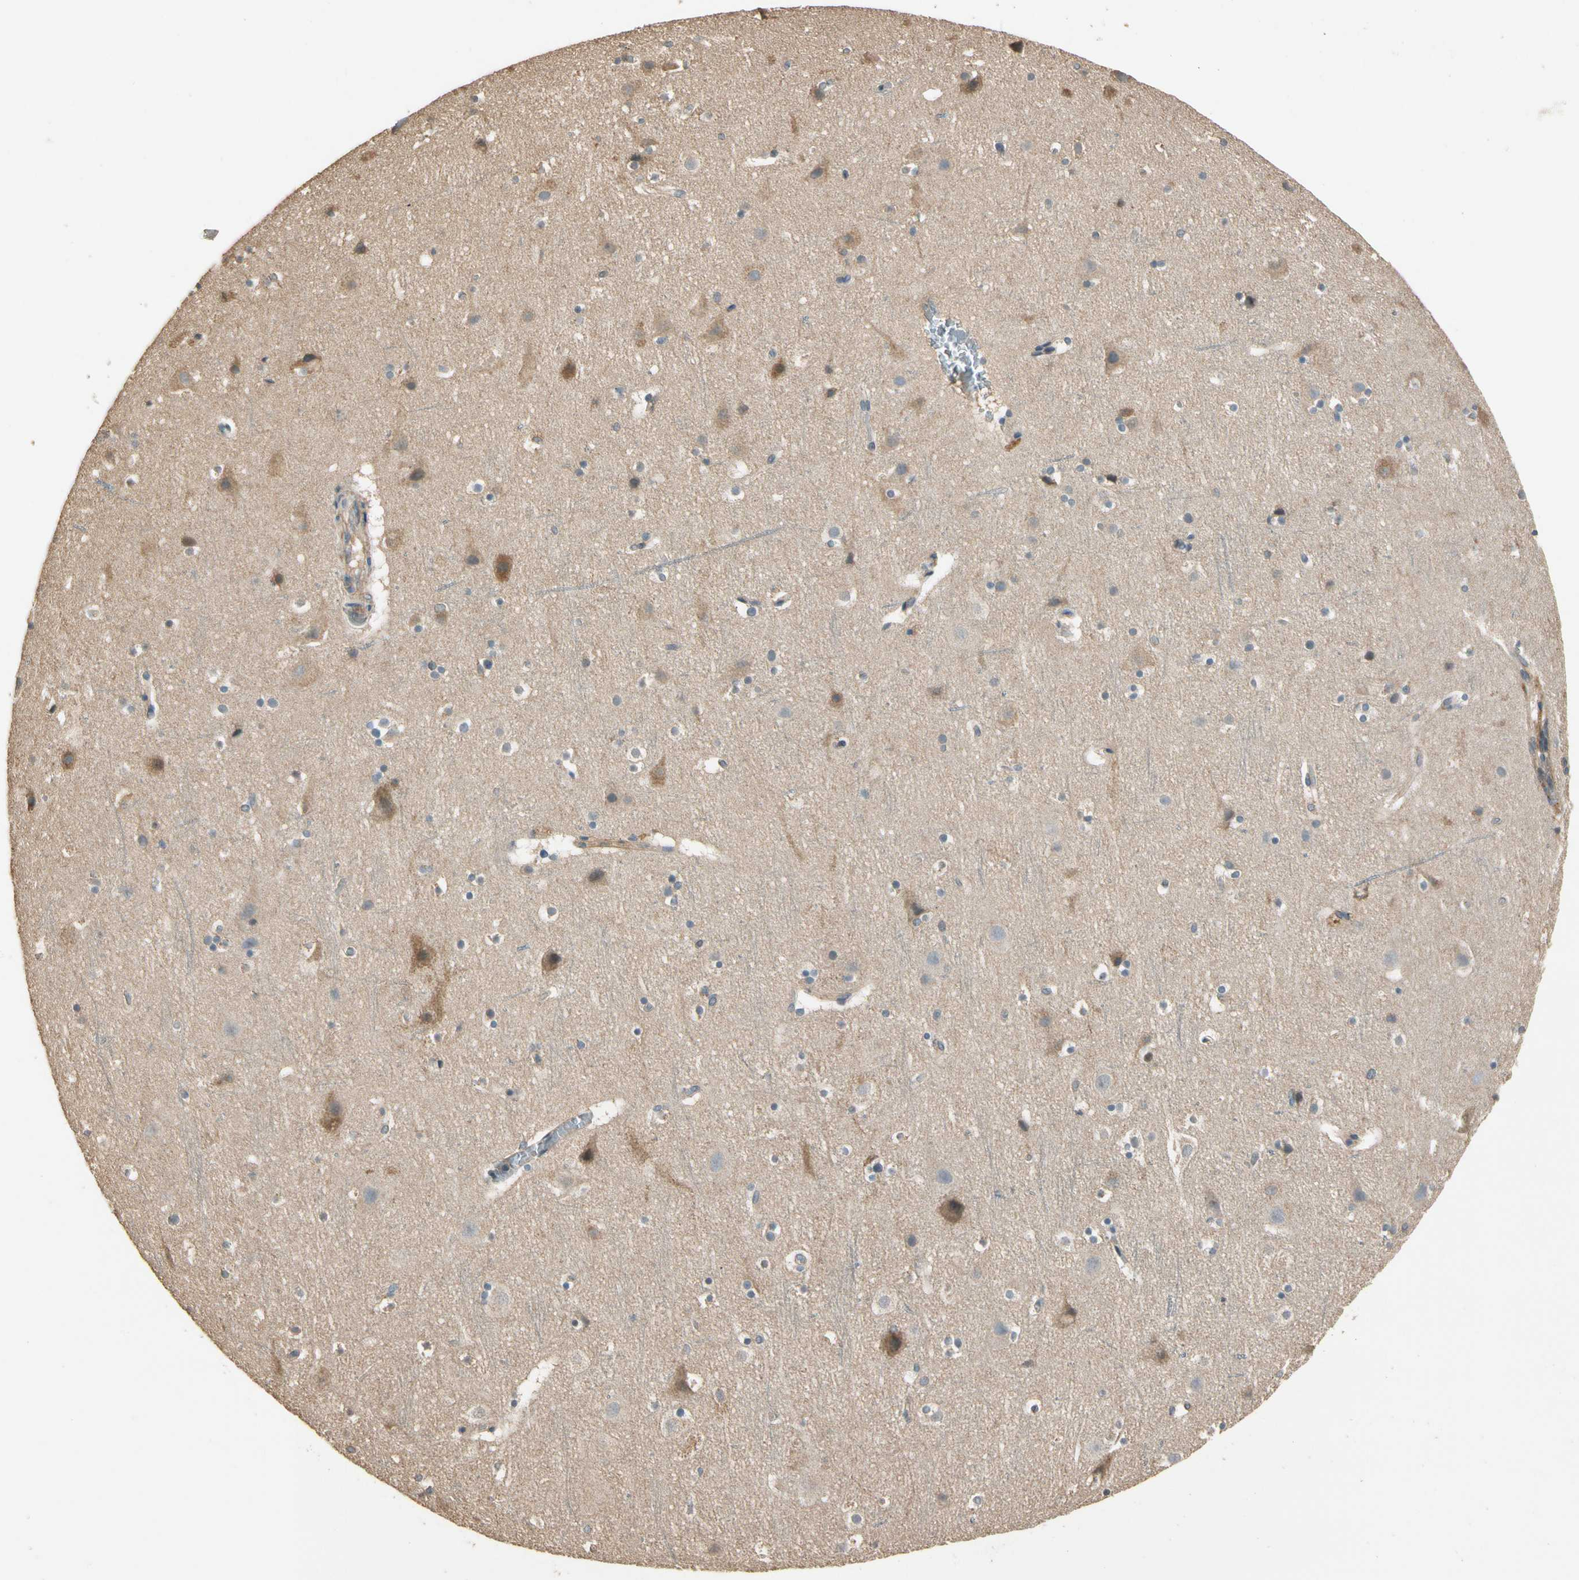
{"staining": {"intensity": "negative", "quantity": "none", "location": "none"}, "tissue": "cerebral cortex", "cell_type": "Endothelial cells", "image_type": "normal", "snomed": [{"axis": "morphology", "description": "Normal tissue, NOS"}, {"axis": "topography", "description": "Cerebral cortex"}], "caption": "There is no significant staining in endothelial cells of cerebral cortex. (DAB IHC with hematoxylin counter stain).", "gene": "CDH6", "patient": {"sex": "male", "age": 45}}